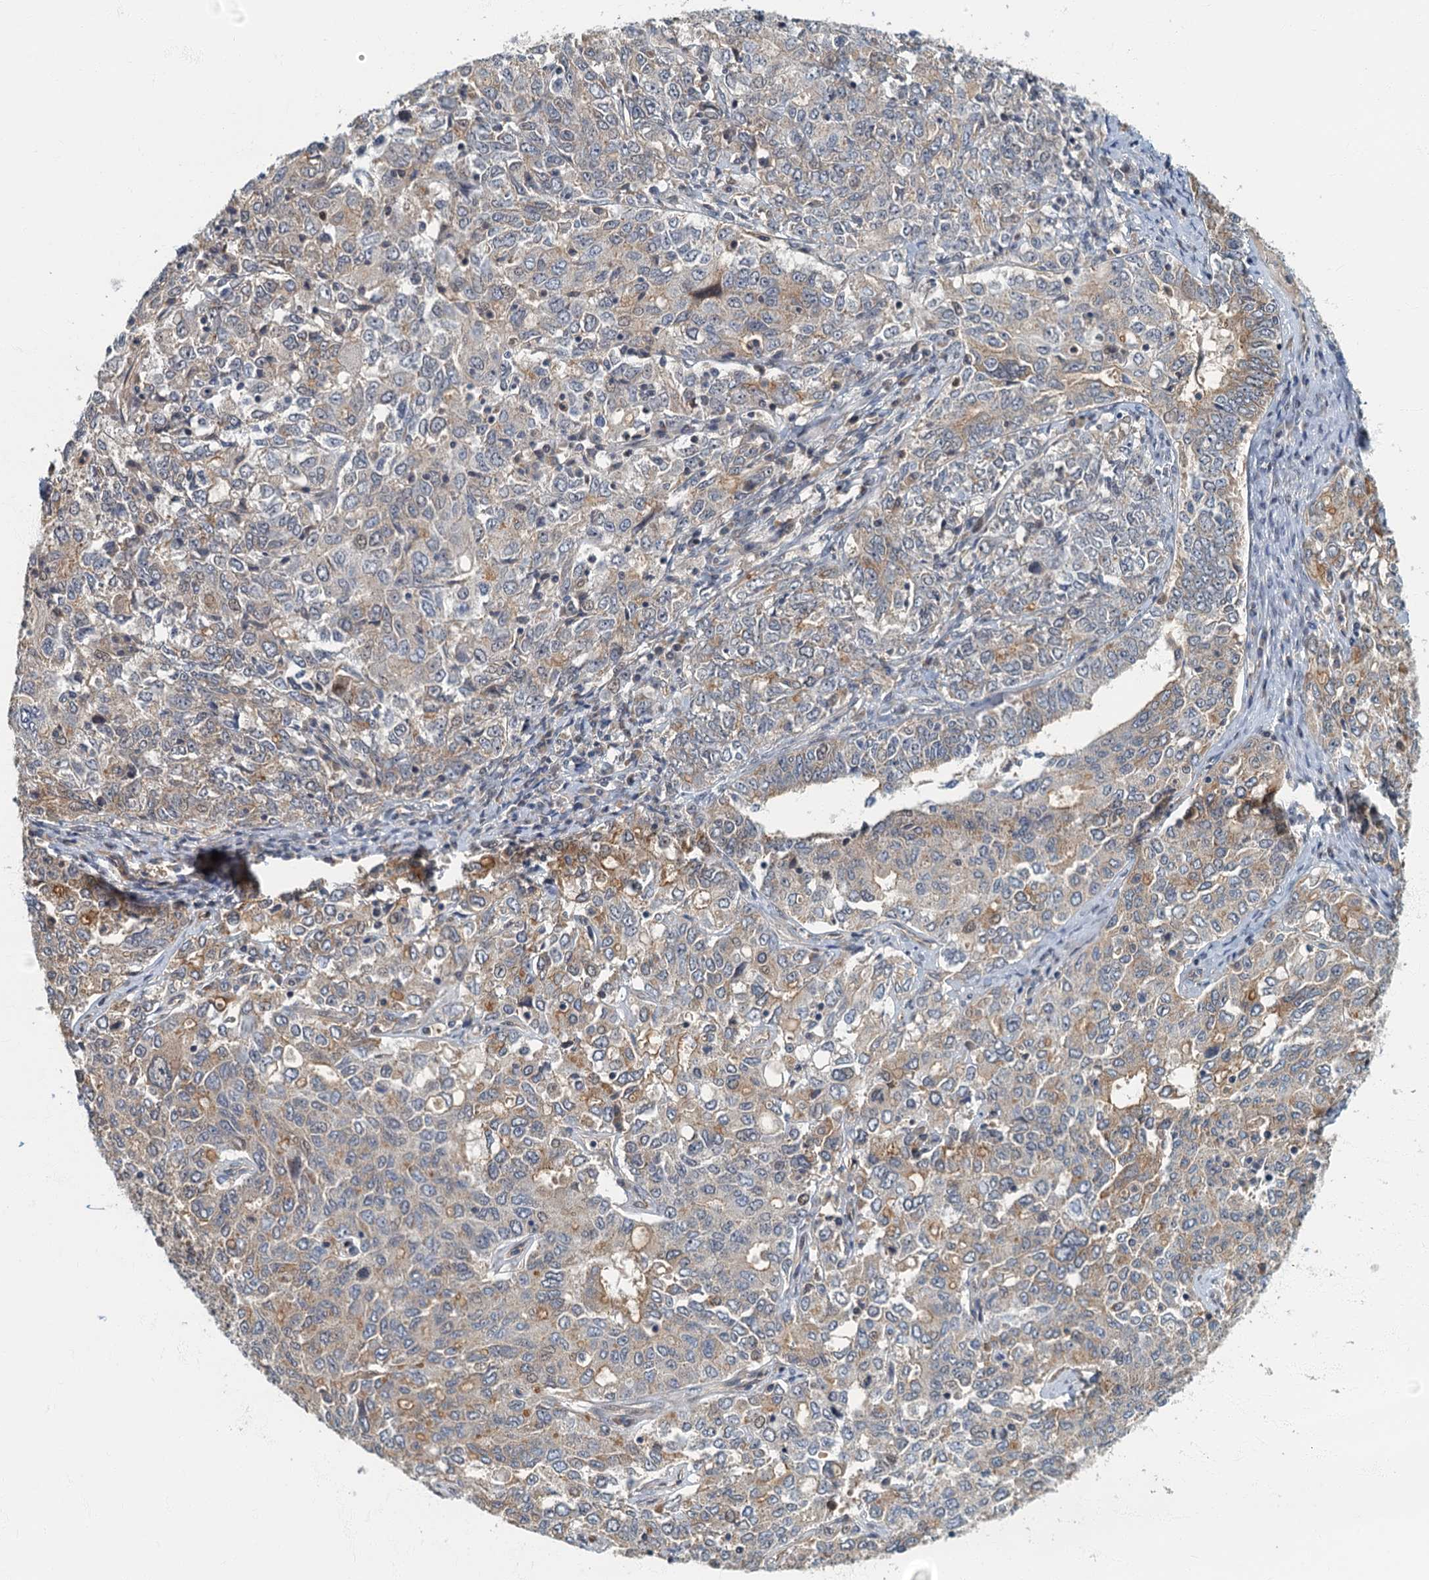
{"staining": {"intensity": "weak", "quantity": "25%-75%", "location": "cytoplasmic/membranous"}, "tissue": "ovarian cancer", "cell_type": "Tumor cells", "image_type": "cancer", "snomed": [{"axis": "morphology", "description": "Carcinoma, endometroid"}, {"axis": "topography", "description": "Ovary"}], "caption": "Ovarian endometroid carcinoma stained with a protein marker reveals weak staining in tumor cells.", "gene": "CKAP2L", "patient": {"sex": "female", "age": 62}}